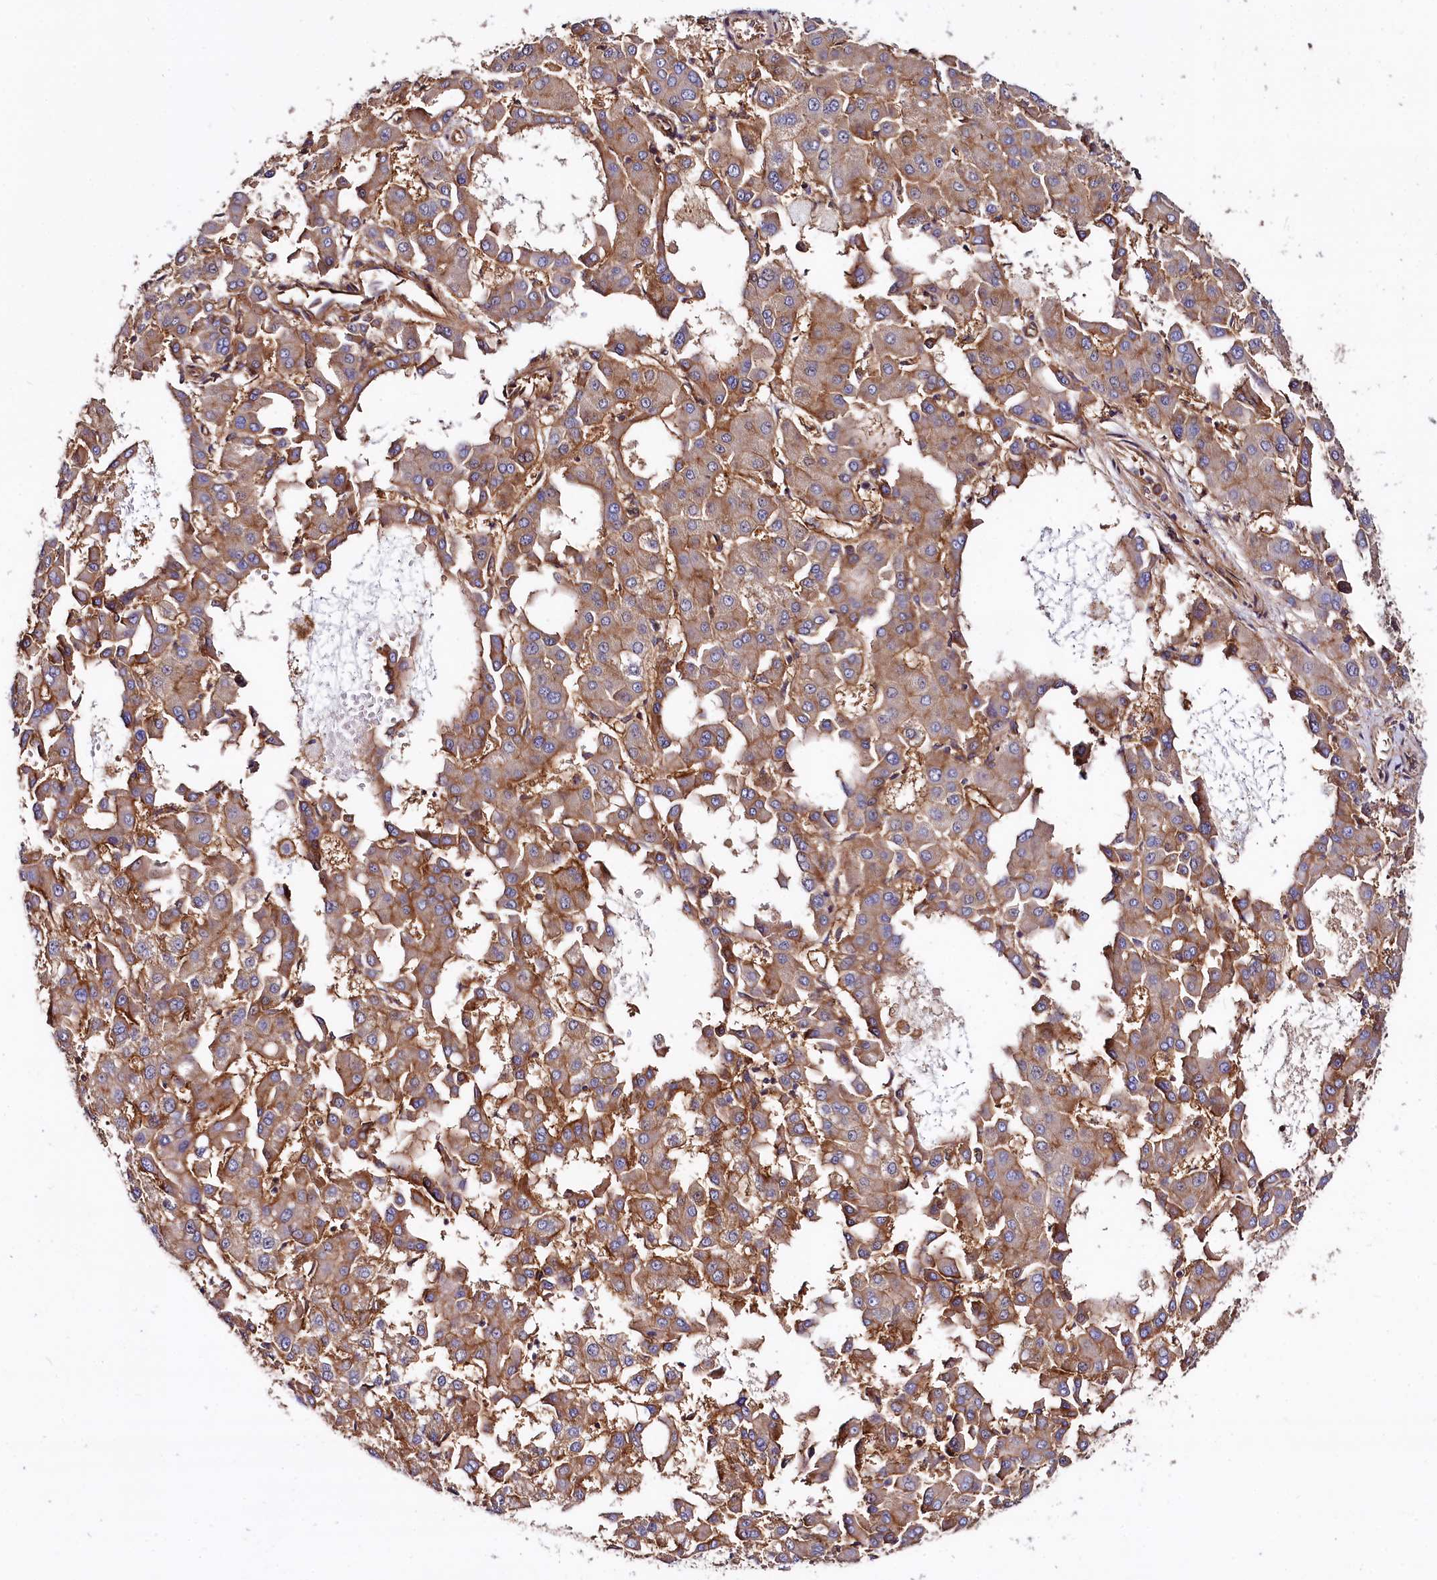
{"staining": {"intensity": "moderate", "quantity": ">75%", "location": "cytoplasmic/membranous"}, "tissue": "liver cancer", "cell_type": "Tumor cells", "image_type": "cancer", "snomed": [{"axis": "morphology", "description": "Carcinoma, Hepatocellular, NOS"}, {"axis": "topography", "description": "Liver"}], "caption": "This image exhibits immunohistochemistry staining of liver cancer, with medium moderate cytoplasmic/membranous positivity in approximately >75% of tumor cells.", "gene": "ANO6", "patient": {"sex": "male", "age": 47}}